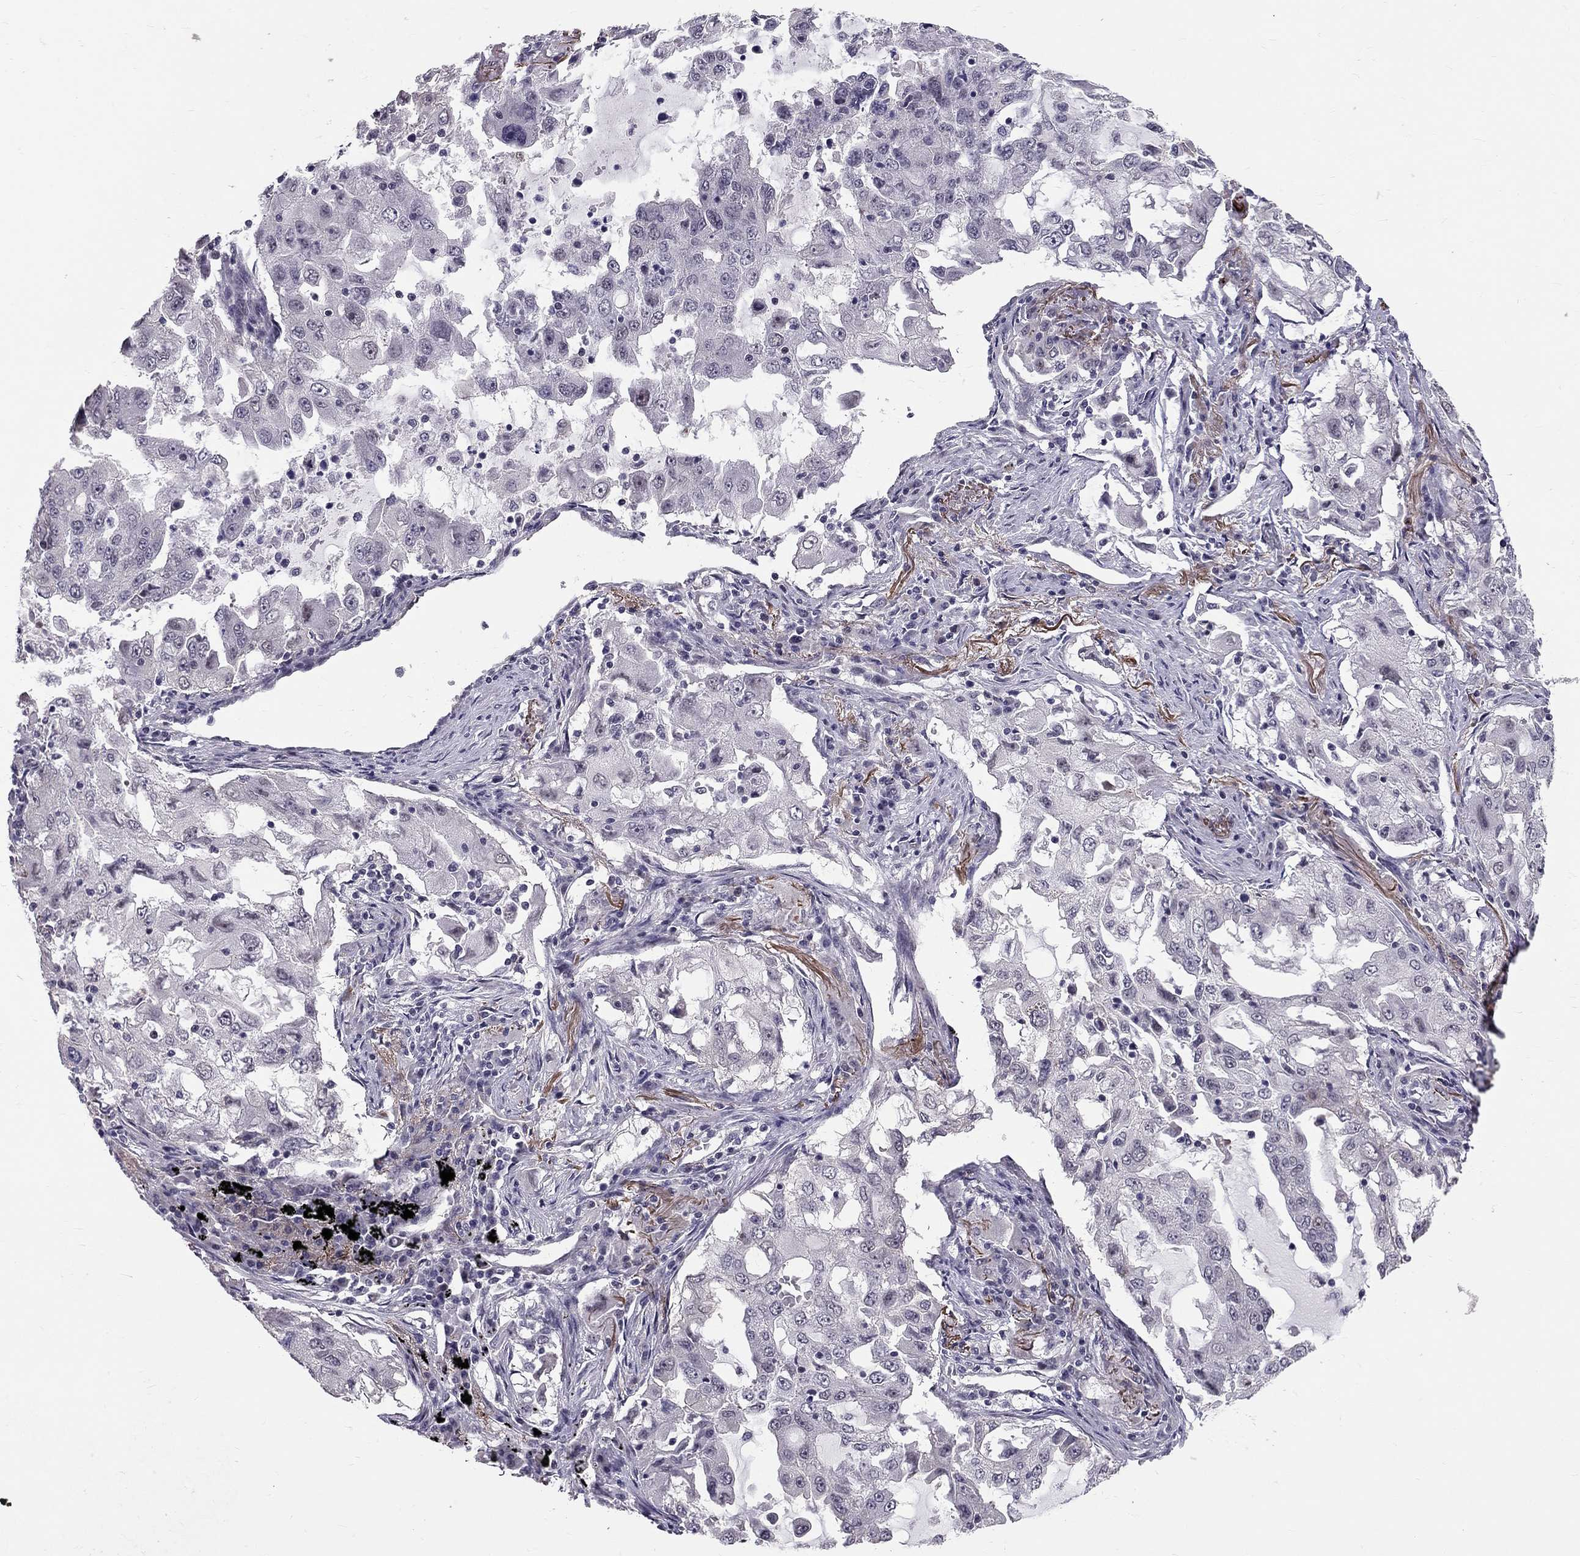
{"staining": {"intensity": "negative", "quantity": "none", "location": "none"}, "tissue": "lung cancer", "cell_type": "Tumor cells", "image_type": "cancer", "snomed": [{"axis": "morphology", "description": "Adenocarcinoma, NOS"}, {"axis": "topography", "description": "Lung"}], "caption": "Adenocarcinoma (lung) was stained to show a protein in brown. There is no significant staining in tumor cells.", "gene": "GJB4", "patient": {"sex": "female", "age": 61}}